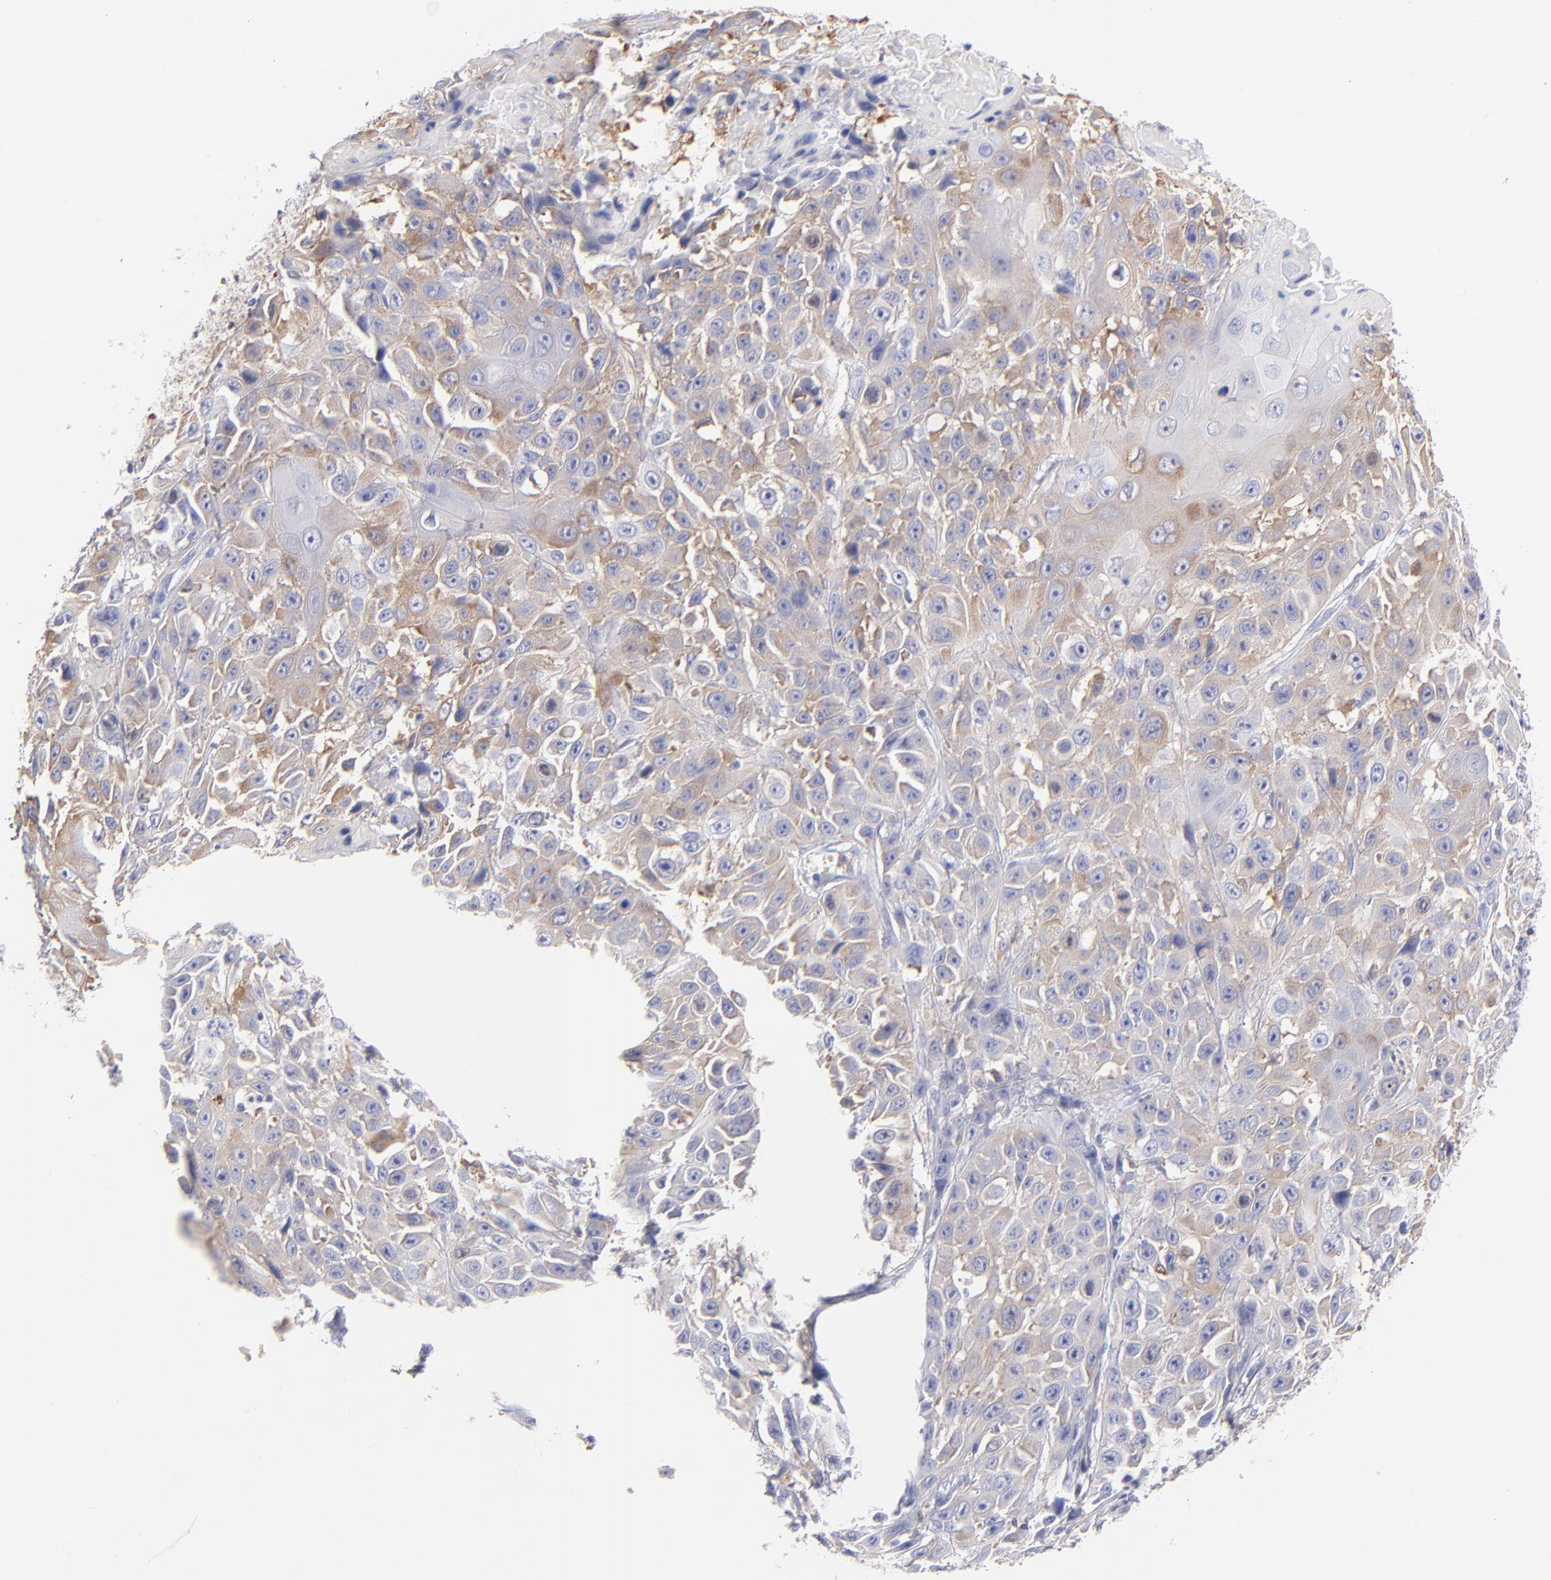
{"staining": {"intensity": "weak", "quantity": ">75%", "location": "cytoplasmic/membranous"}, "tissue": "cervical cancer", "cell_type": "Tumor cells", "image_type": "cancer", "snomed": [{"axis": "morphology", "description": "Squamous cell carcinoma, NOS"}, {"axis": "topography", "description": "Cervix"}], "caption": "This is an image of IHC staining of cervical cancer (squamous cell carcinoma), which shows weak staining in the cytoplasmic/membranous of tumor cells.", "gene": "PRKCA", "patient": {"sex": "female", "age": 39}}